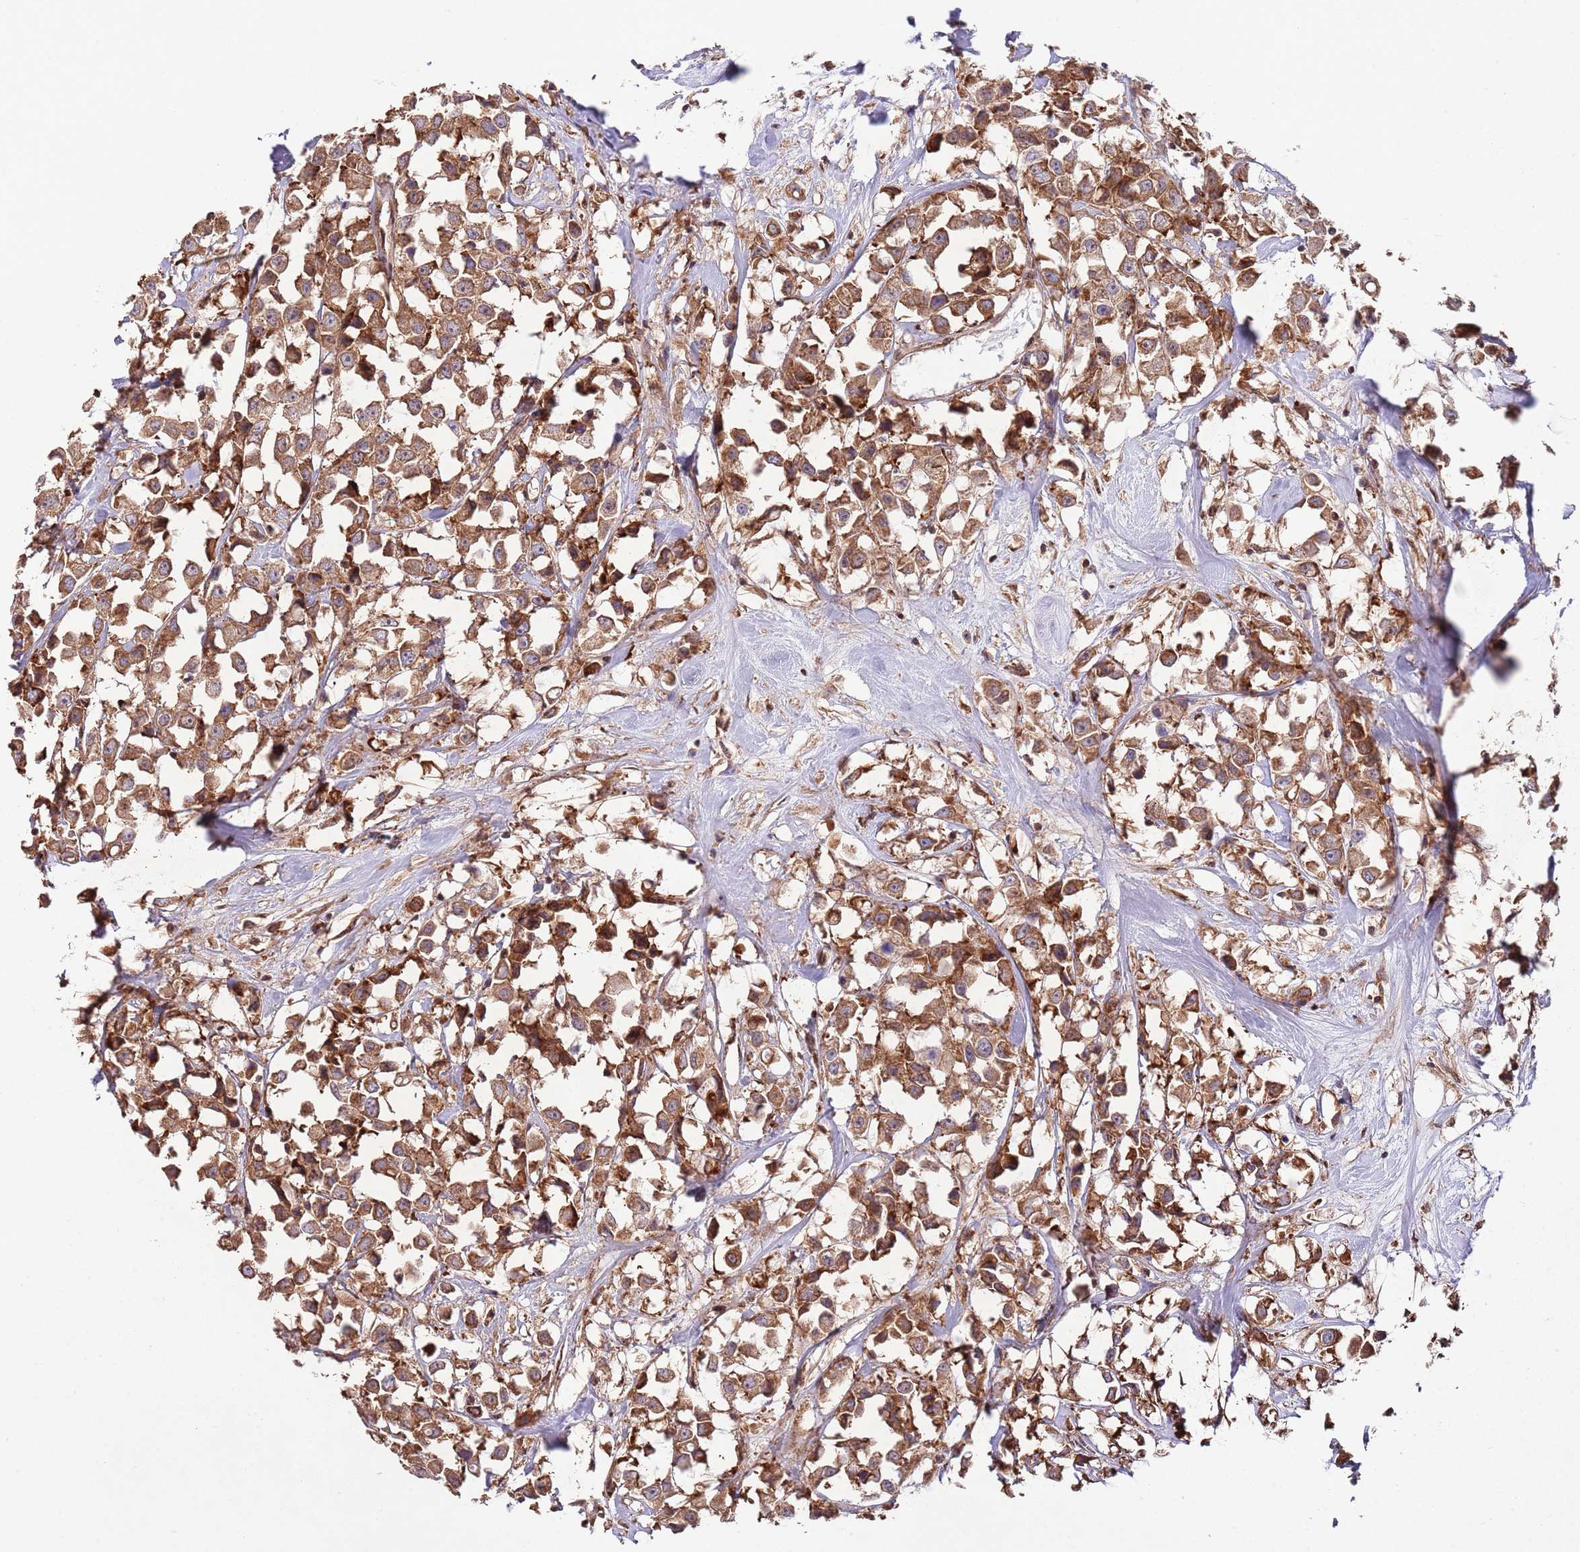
{"staining": {"intensity": "strong", "quantity": ">75%", "location": "cytoplasmic/membranous"}, "tissue": "breast cancer", "cell_type": "Tumor cells", "image_type": "cancer", "snomed": [{"axis": "morphology", "description": "Duct carcinoma"}, {"axis": "topography", "description": "Breast"}], "caption": "IHC staining of breast cancer, which reveals high levels of strong cytoplasmic/membranous staining in approximately >75% of tumor cells indicating strong cytoplasmic/membranous protein positivity. The staining was performed using DAB (brown) for protein detection and nuclei were counterstained in hematoxylin (blue).", "gene": "RNF19B", "patient": {"sex": "female", "age": 61}}